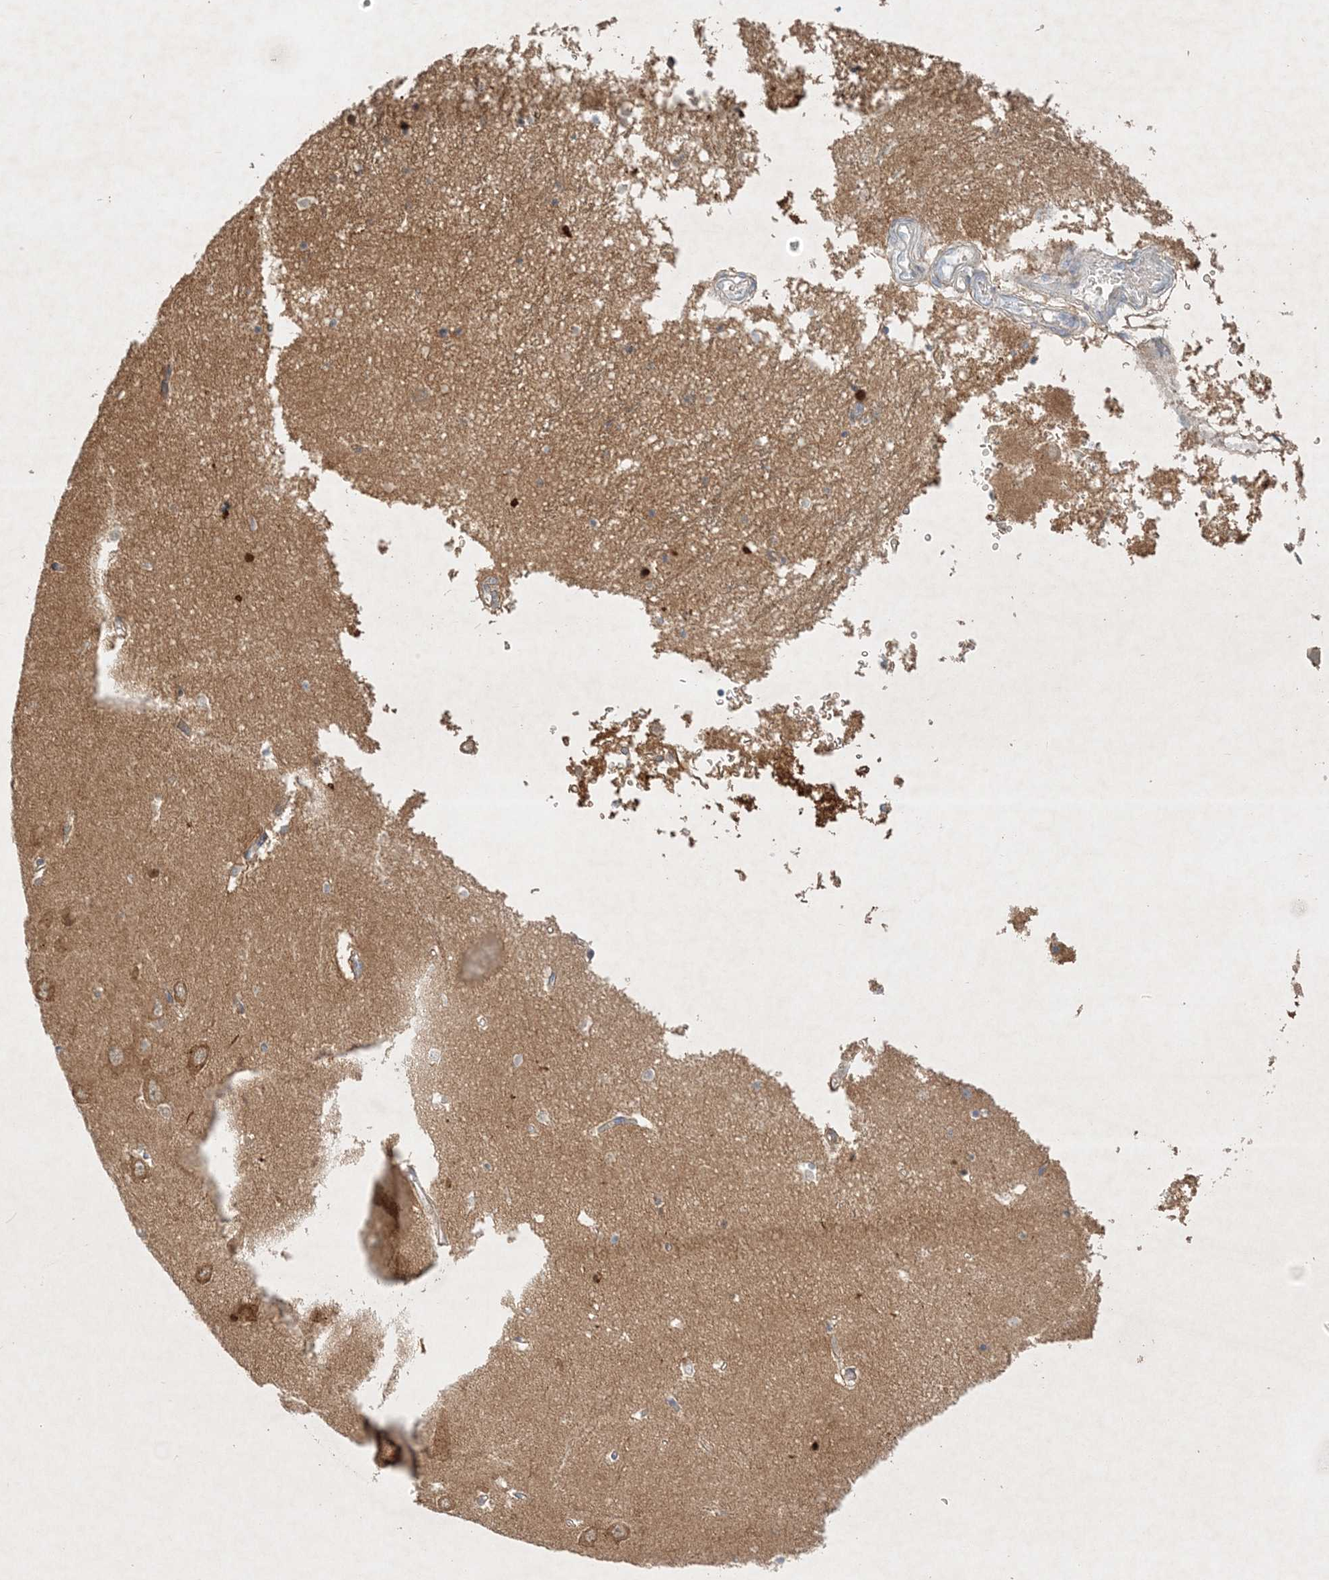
{"staining": {"intensity": "weak", "quantity": "<25%", "location": "cytoplasmic/membranous"}, "tissue": "hippocampus", "cell_type": "Glial cells", "image_type": "normal", "snomed": [{"axis": "morphology", "description": "Normal tissue, NOS"}, {"axis": "topography", "description": "Hippocampus"}], "caption": "A photomicrograph of hippocampus stained for a protein exhibits no brown staining in glial cells. The staining is performed using DAB (3,3'-diaminobenzidine) brown chromogen with nuclei counter-stained in using hematoxylin.", "gene": "STK11IP", "patient": {"sex": "male", "age": 70}}